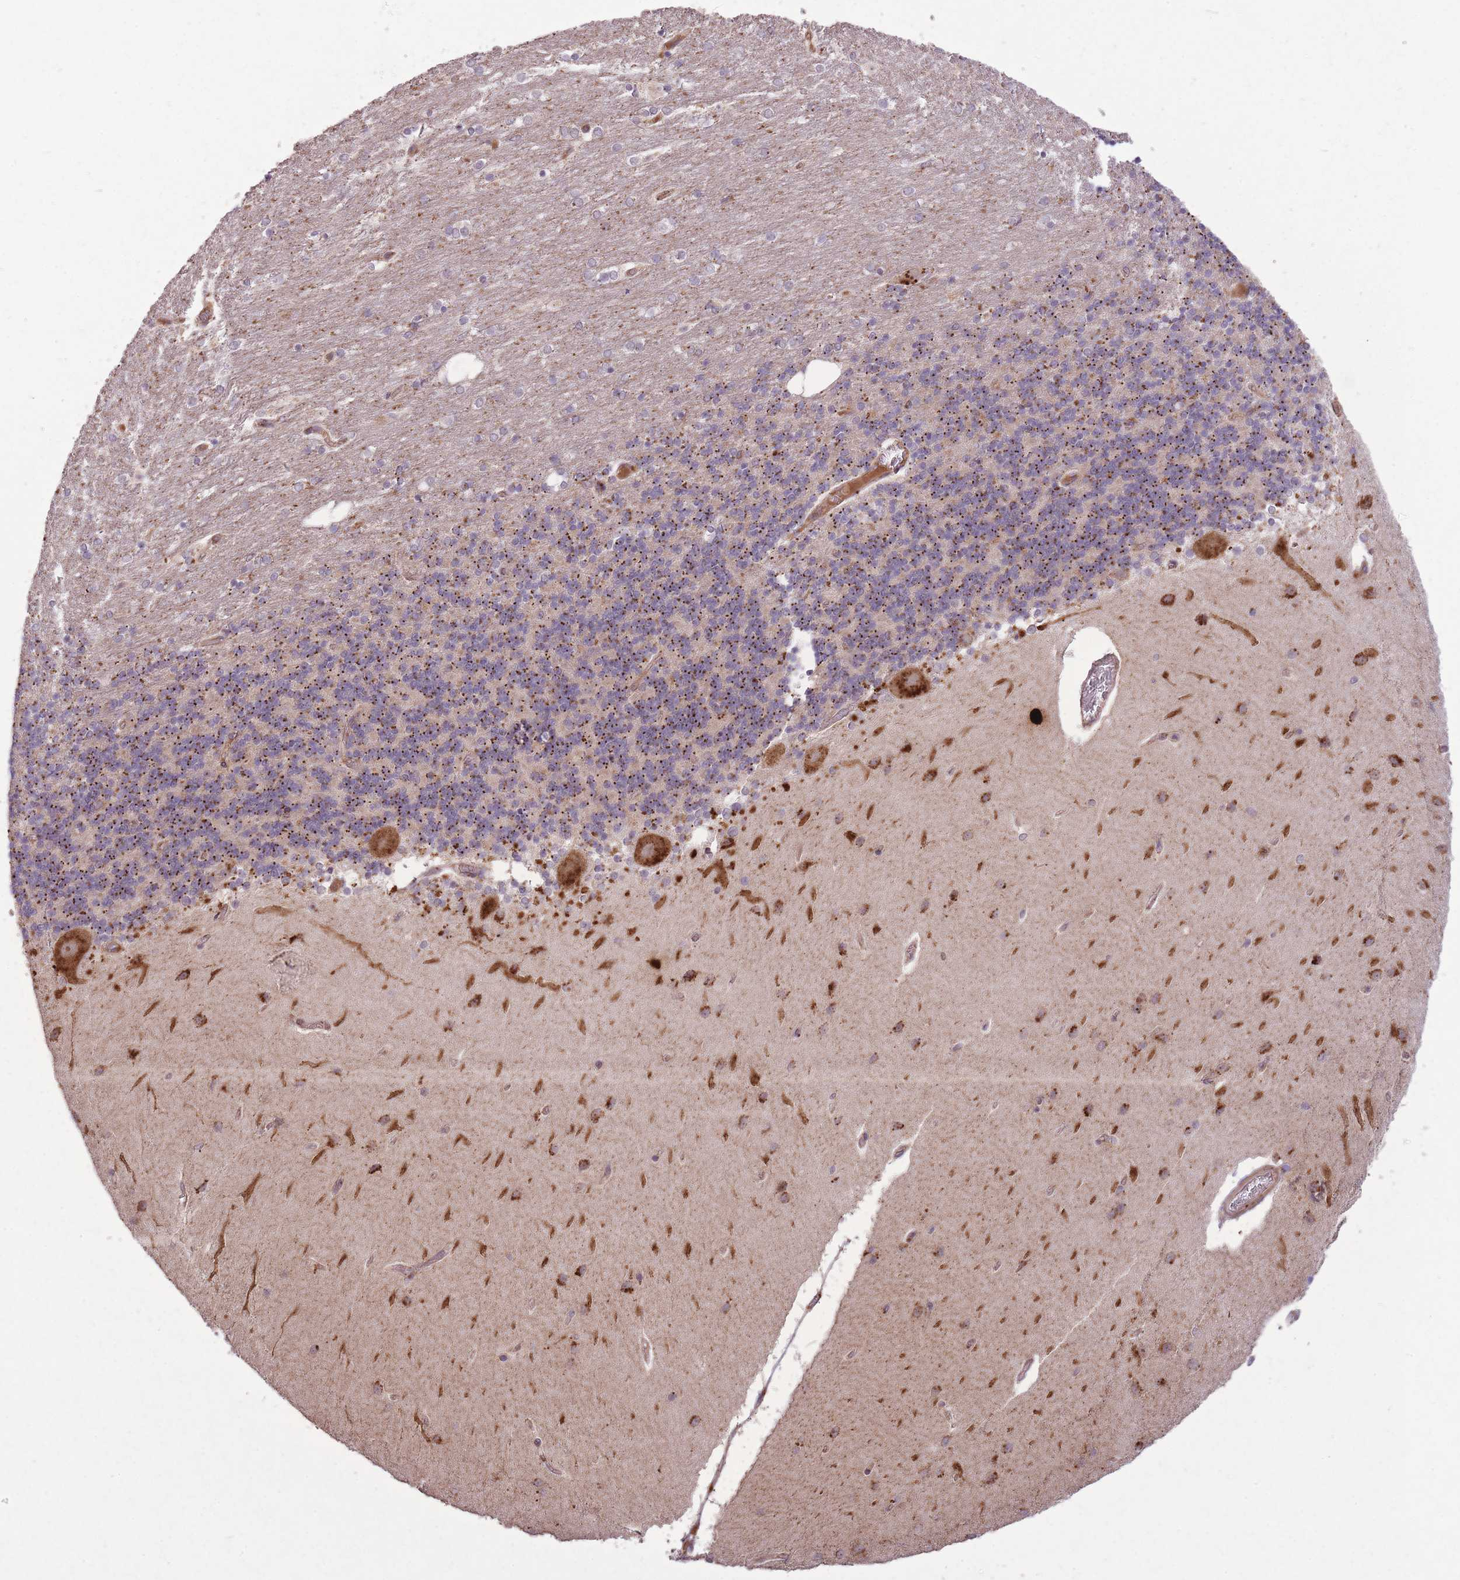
{"staining": {"intensity": "strong", "quantity": "25%-75%", "location": "cytoplasmic/membranous"}, "tissue": "cerebellum", "cell_type": "Cells in granular layer", "image_type": "normal", "snomed": [{"axis": "morphology", "description": "Normal tissue, NOS"}, {"axis": "topography", "description": "Cerebellum"}], "caption": "A brown stain labels strong cytoplasmic/membranous positivity of a protein in cells in granular layer of benign cerebellum. (IHC, brightfield microscopy, high magnification).", "gene": "POLR3F", "patient": {"sex": "female", "age": 54}}